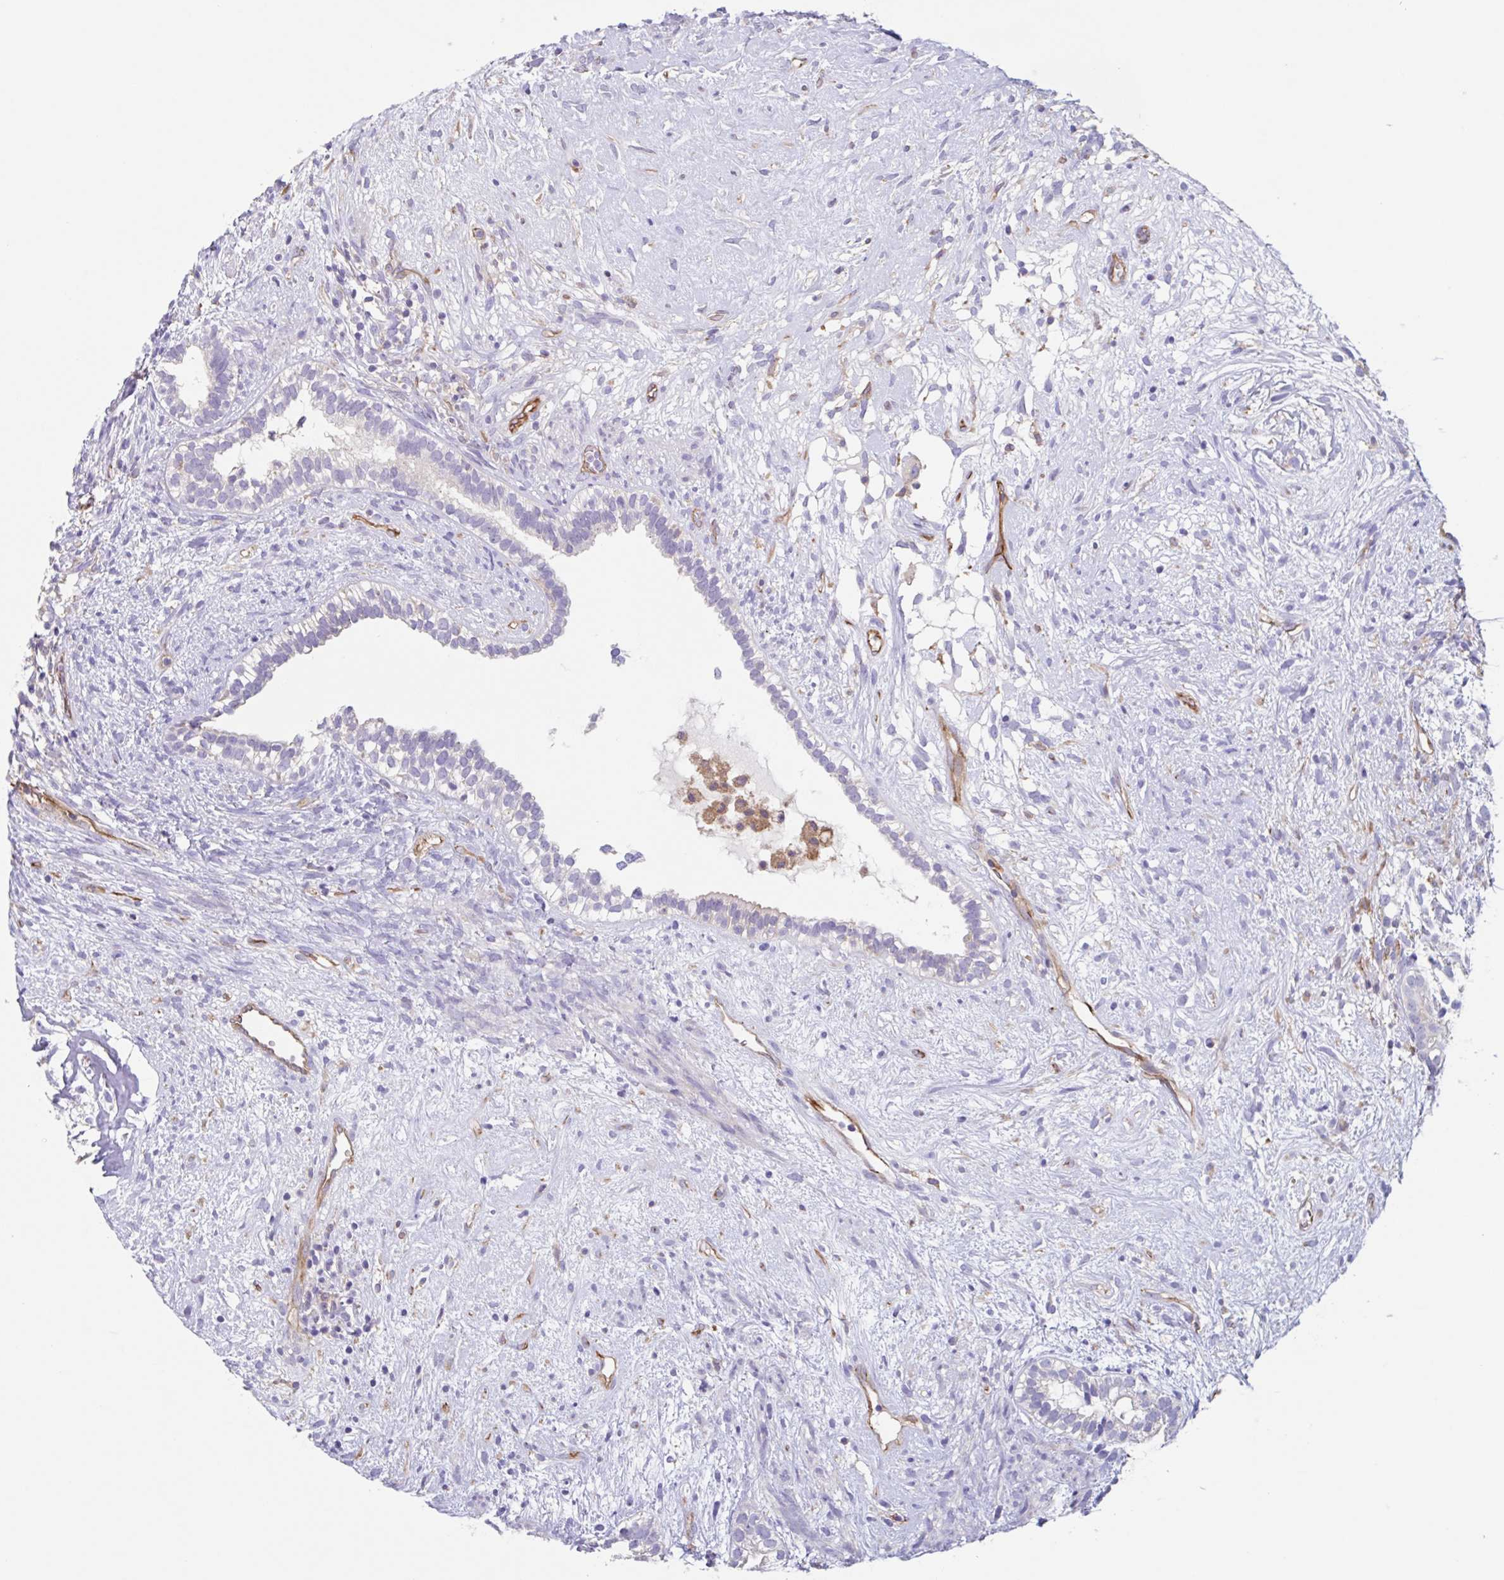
{"staining": {"intensity": "negative", "quantity": "none", "location": "none"}, "tissue": "testis cancer", "cell_type": "Tumor cells", "image_type": "cancer", "snomed": [{"axis": "morphology", "description": "Seminoma, NOS"}, {"axis": "morphology", "description": "Carcinoma, Embryonal, NOS"}, {"axis": "topography", "description": "Testis"}], "caption": "This micrograph is of testis cancer stained with IHC to label a protein in brown with the nuclei are counter-stained blue. There is no staining in tumor cells. The staining is performed using DAB brown chromogen with nuclei counter-stained in using hematoxylin.", "gene": "EHD4", "patient": {"sex": "male", "age": 41}}